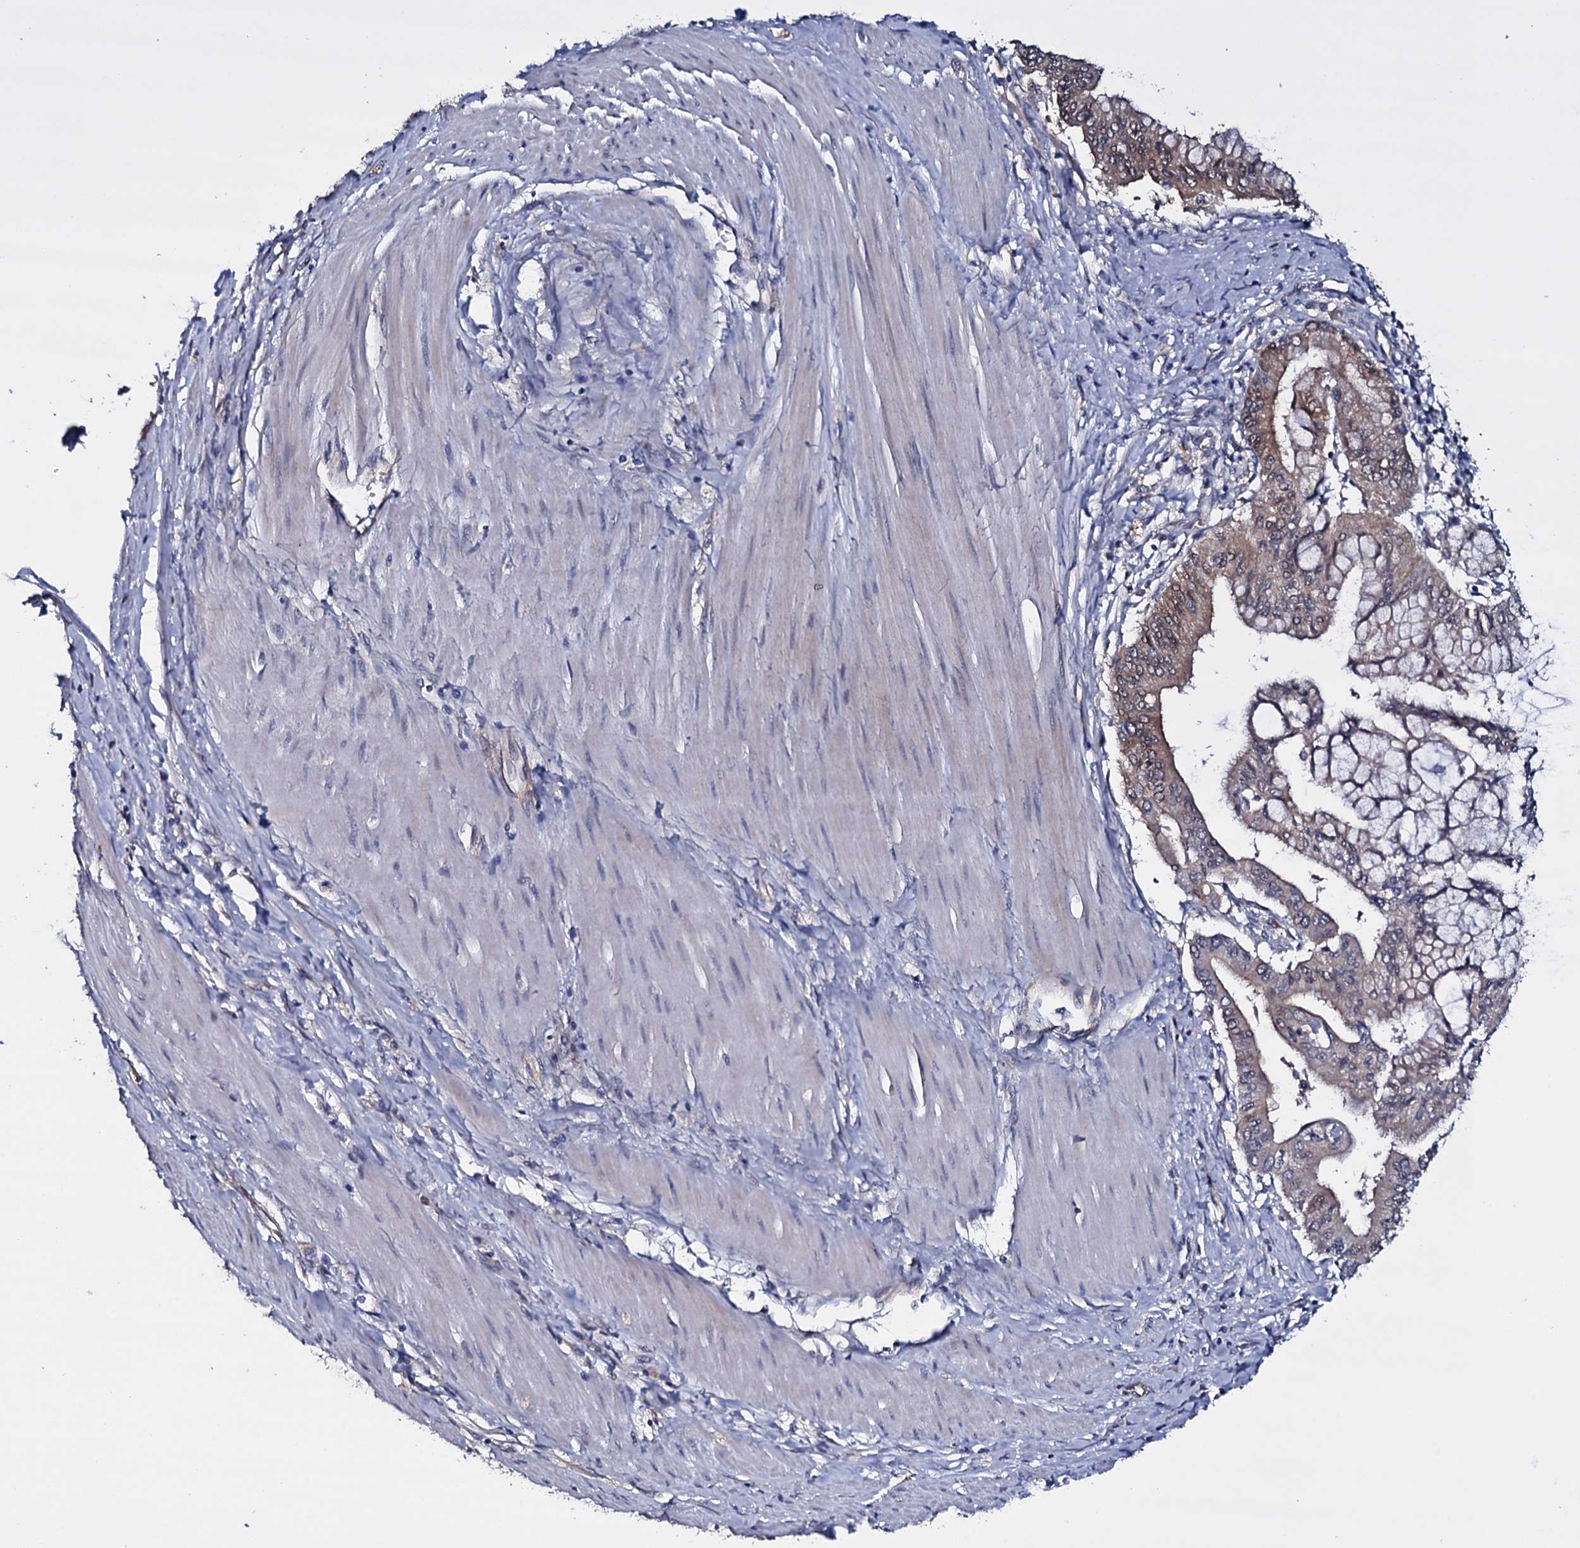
{"staining": {"intensity": "weak", "quantity": "25%-75%", "location": "cytoplasmic/membranous"}, "tissue": "pancreatic cancer", "cell_type": "Tumor cells", "image_type": "cancer", "snomed": [{"axis": "morphology", "description": "Adenocarcinoma, NOS"}, {"axis": "topography", "description": "Pancreas"}], "caption": "The micrograph demonstrates a brown stain indicating the presence of a protein in the cytoplasmic/membranous of tumor cells in adenocarcinoma (pancreatic).", "gene": "BCL2L14", "patient": {"sex": "male", "age": 46}}